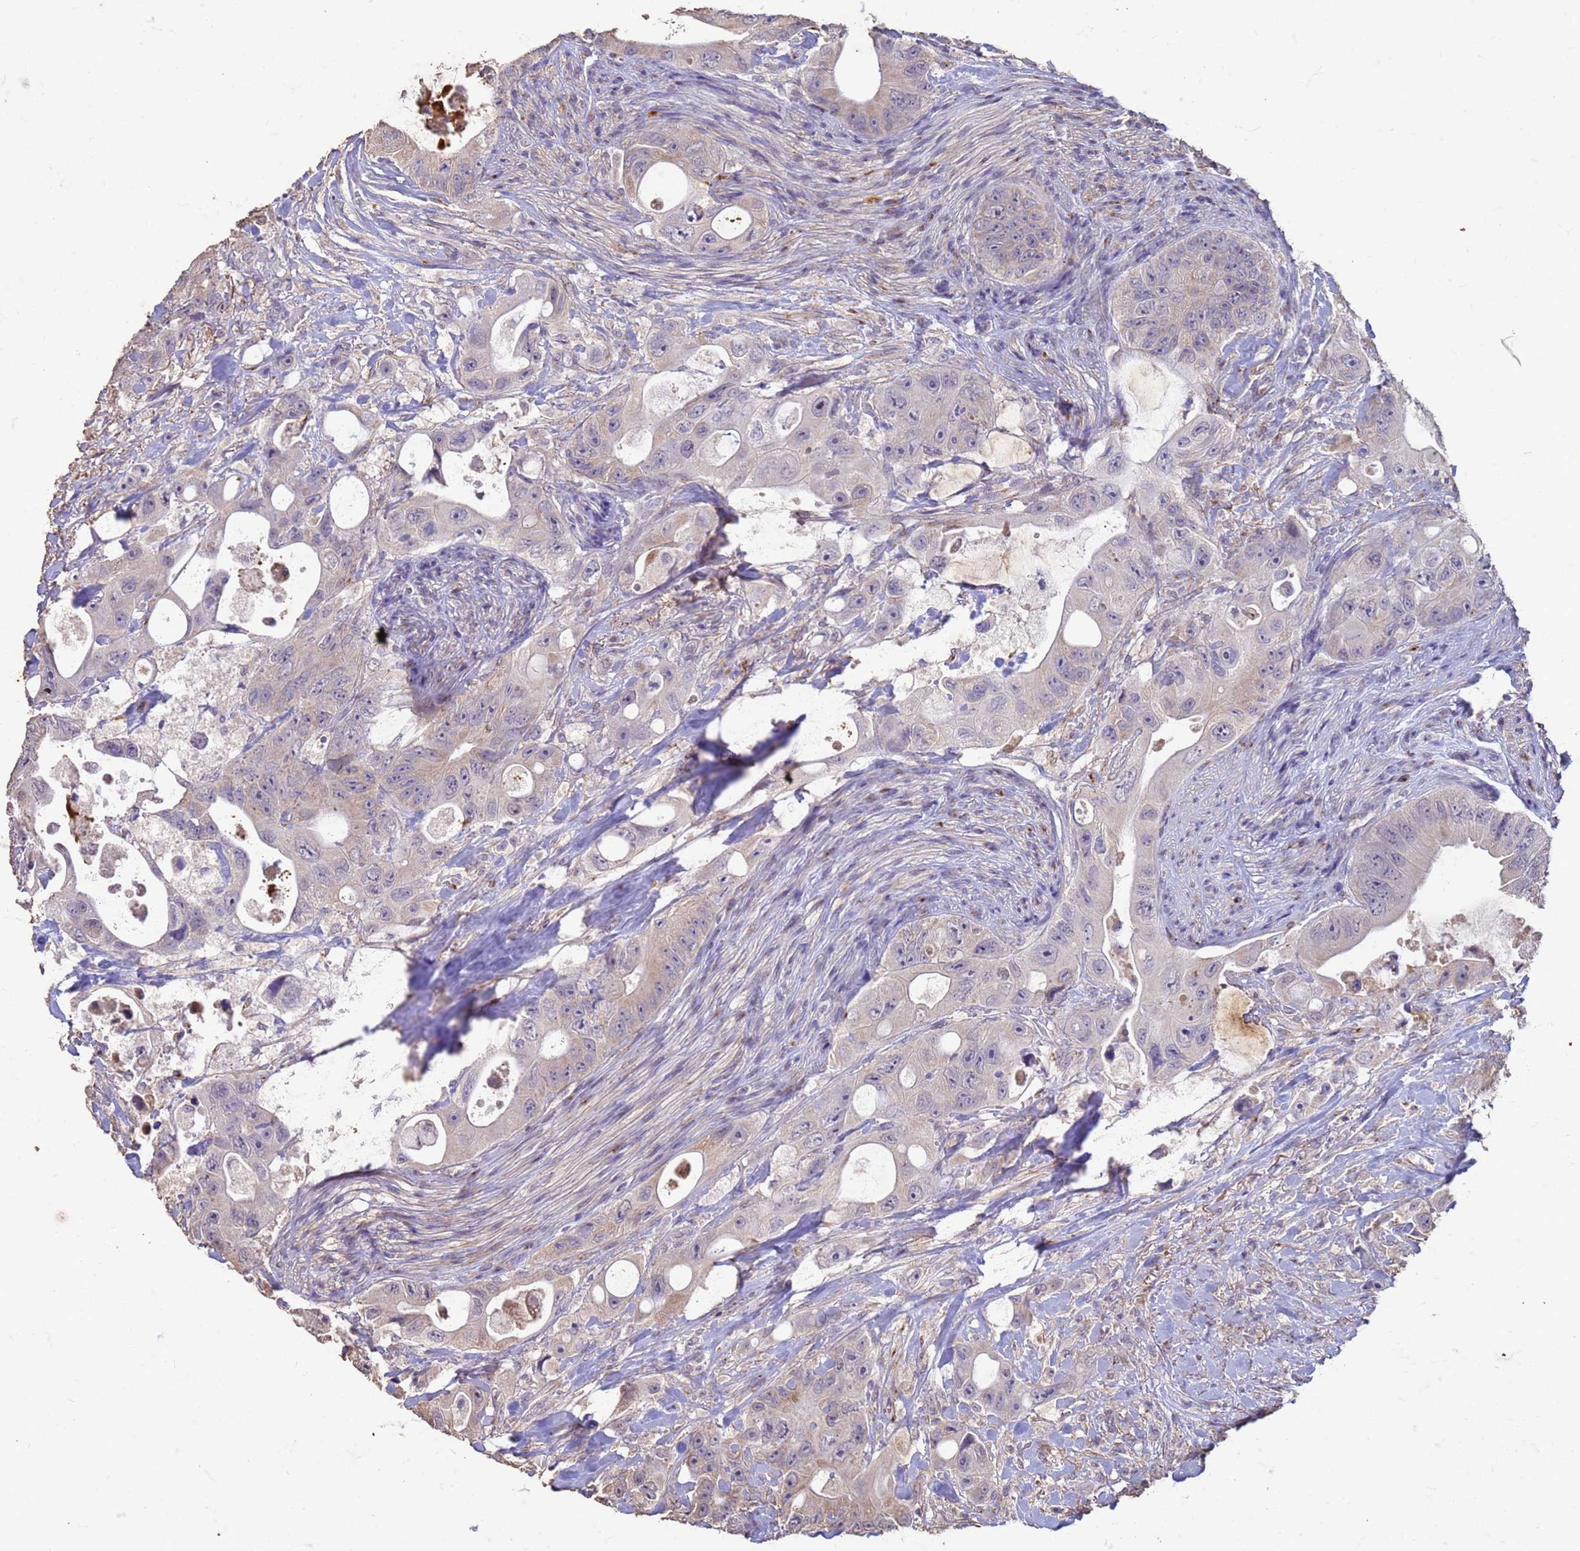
{"staining": {"intensity": "negative", "quantity": "none", "location": "none"}, "tissue": "colorectal cancer", "cell_type": "Tumor cells", "image_type": "cancer", "snomed": [{"axis": "morphology", "description": "Adenocarcinoma, NOS"}, {"axis": "topography", "description": "Colon"}], "caption": "Human colorectal cancer stained for a protein using IHC reveals no expression in tumor cells.", "gene": "SLC25A15", "patient": {"sex": "female", "age": 46}}